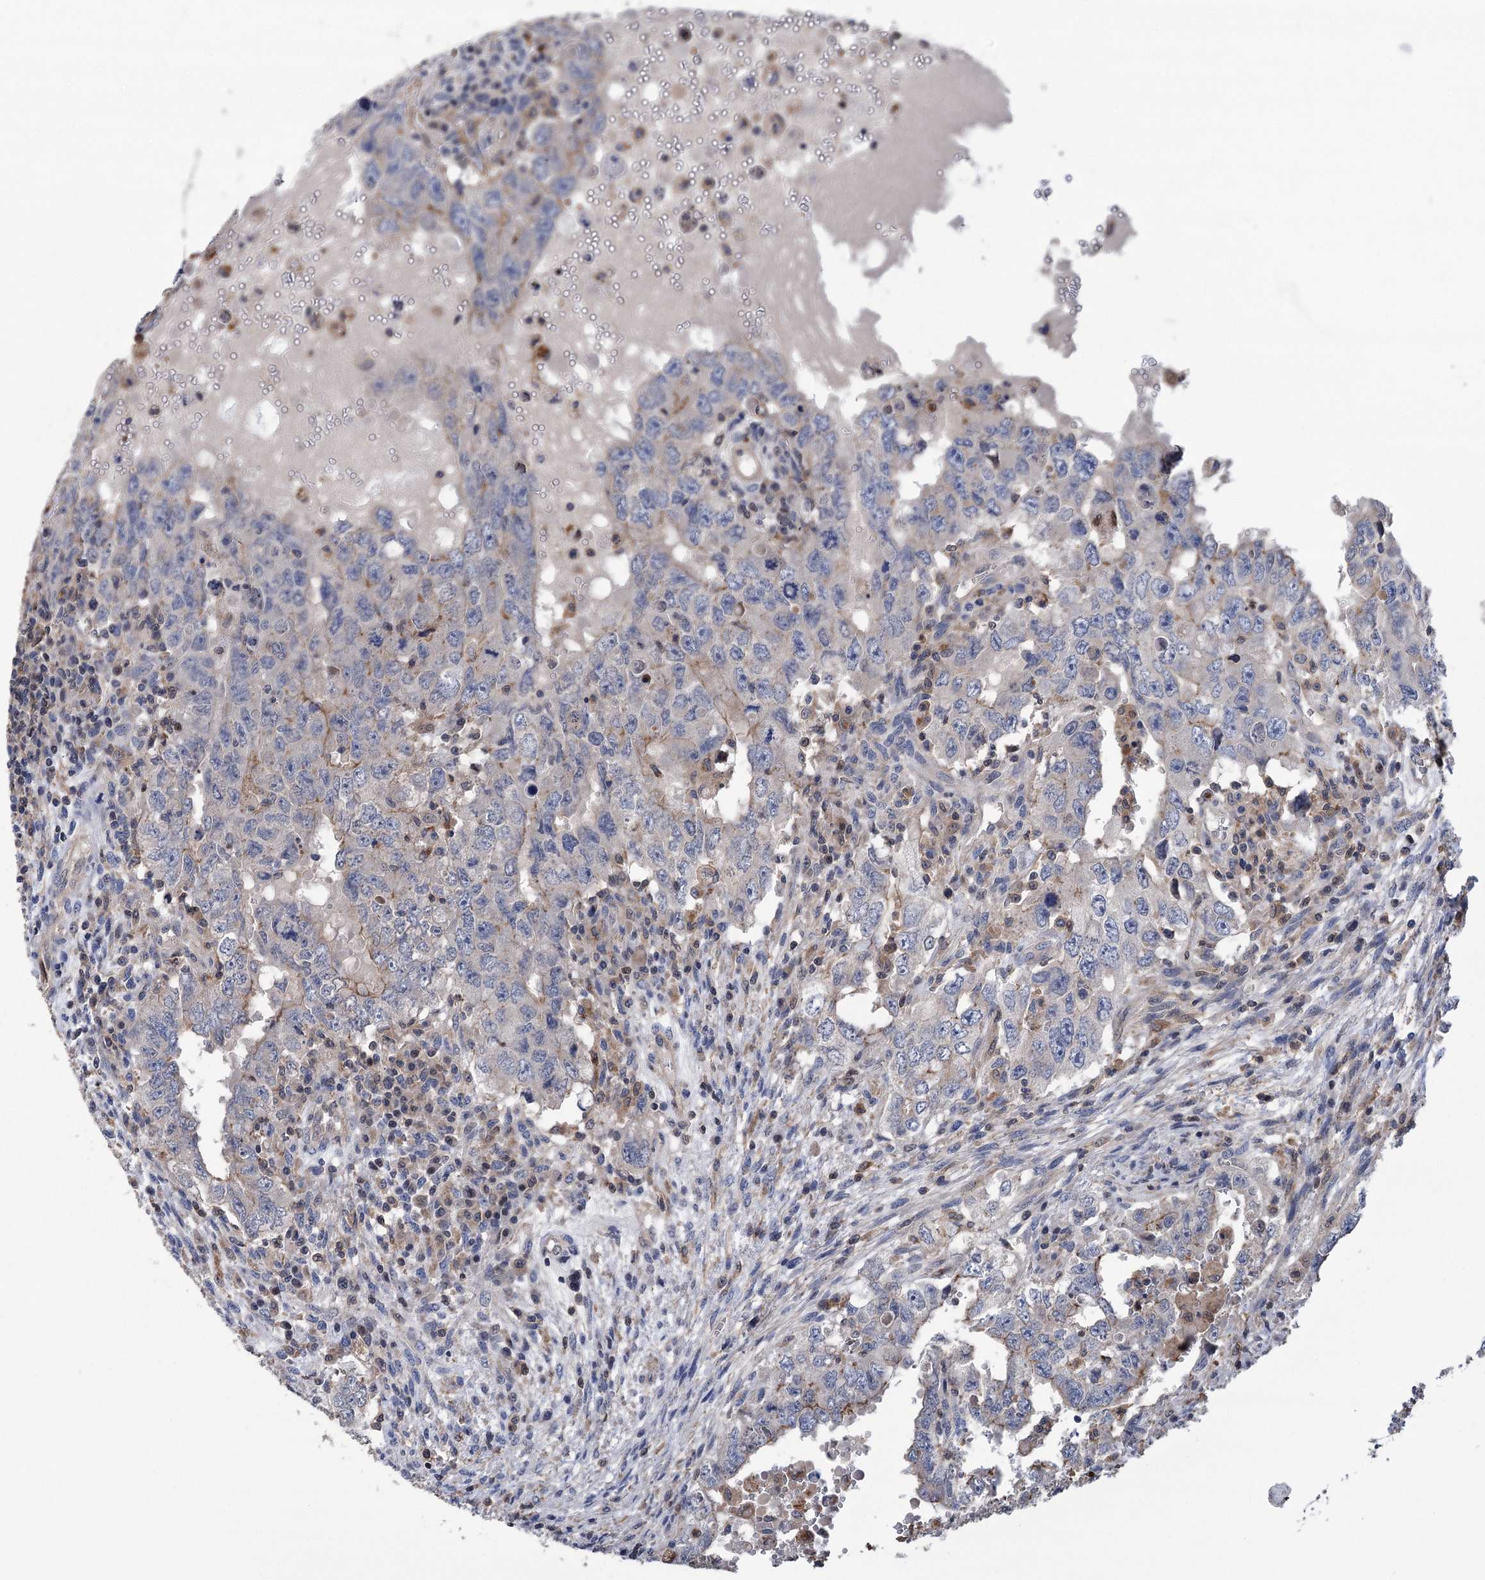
{"staining": {"intensity": "negative", "quantity": "none", "location": "none"}, "tissue": "testis cancer", "cell_type": "Tumor cells", "image_type": "cancer", "snomed": [{"axis": "morphology", "description": "Carcinoma, Embryonal, NOS"}, {"axis": "topography", "description": "Testis"}], "caption": "Protein analysis of testis cancer (embryonal carcinoma) displays no significant positivity in tumor cells. (DAB IHC, high magnification).", "gene": "DPP3", "patient": {"sex": "male", "age": 26}}